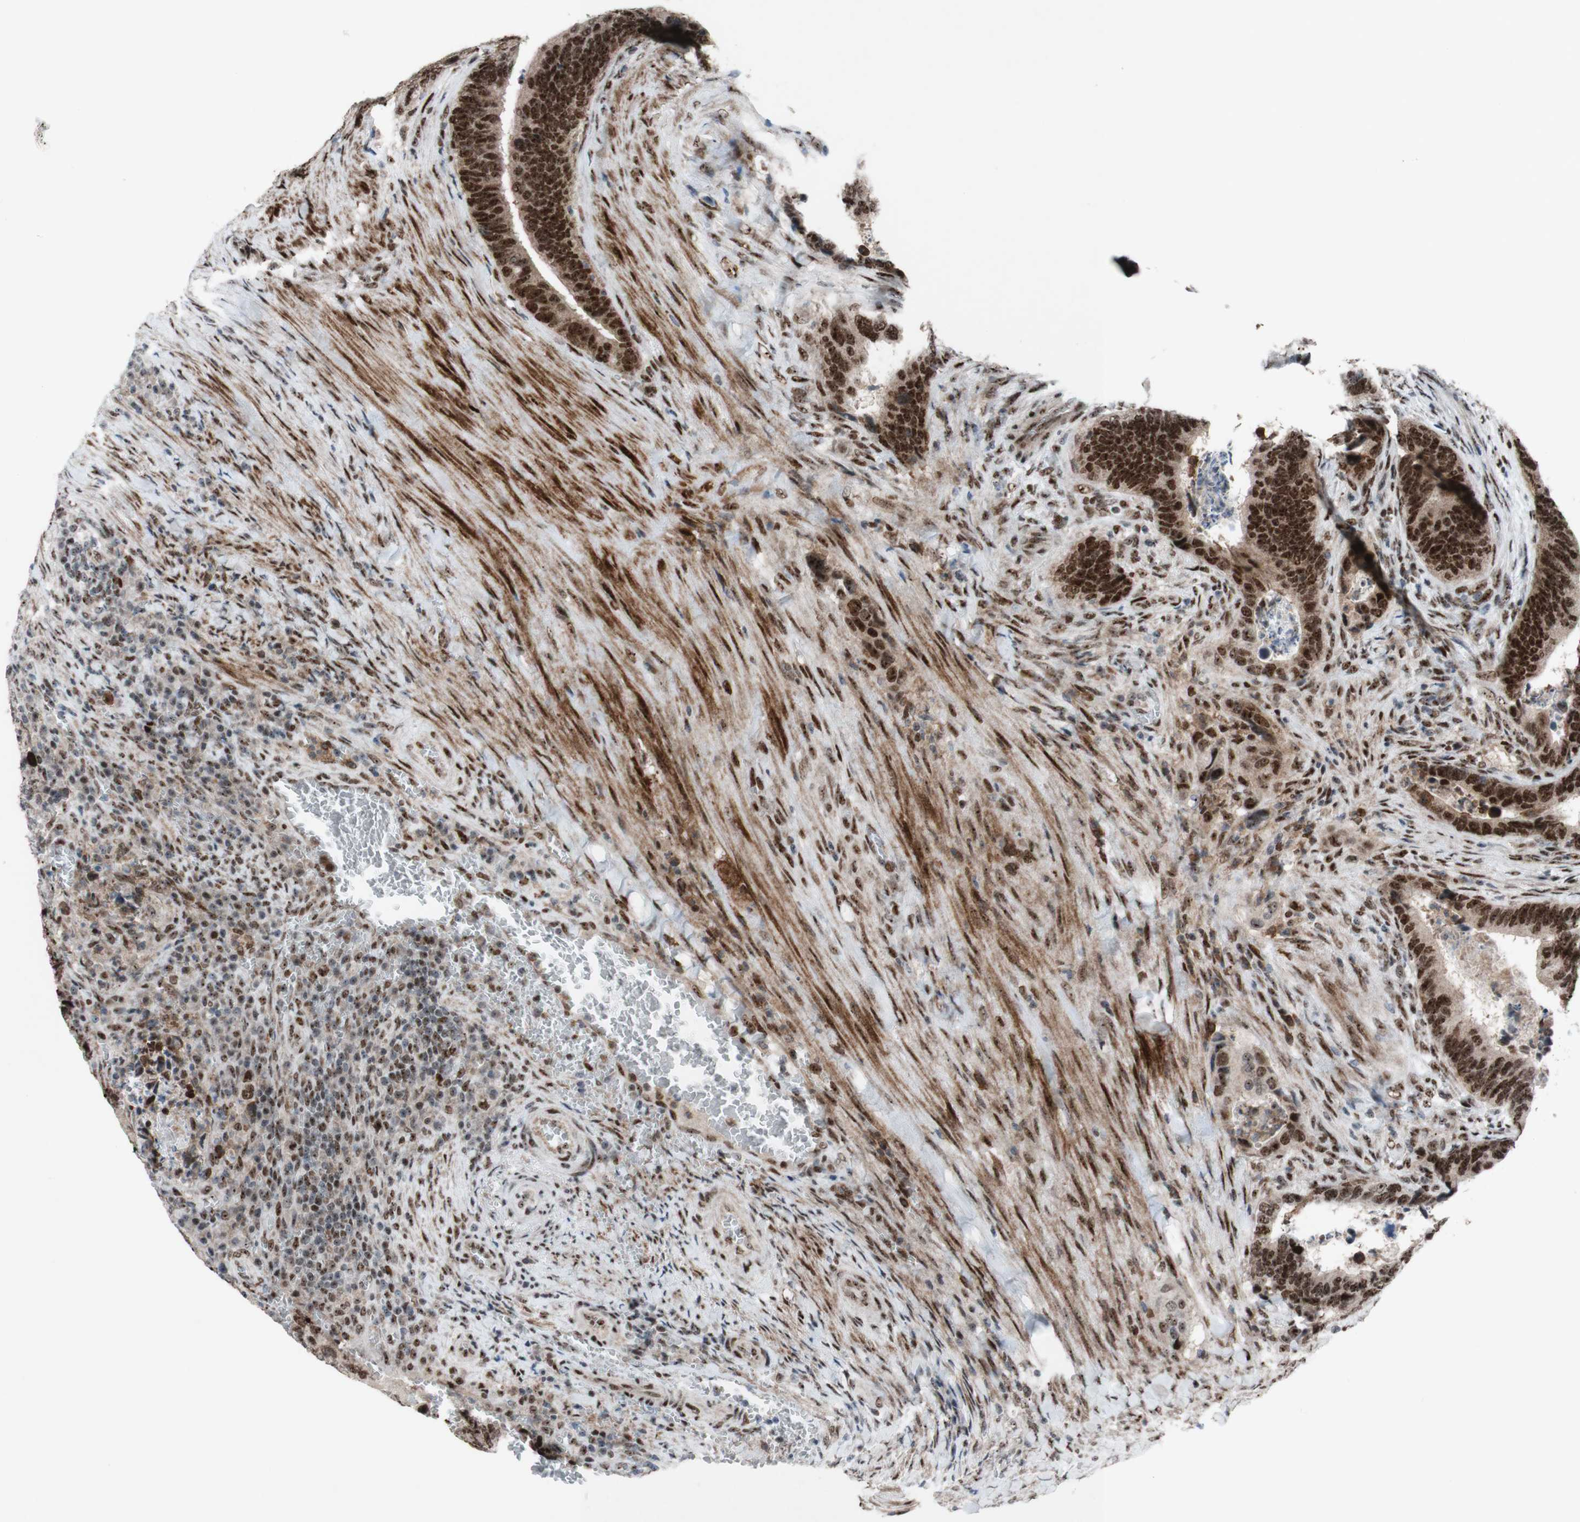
{"staining": {"intensity": "strong", "quantity": ">75%", "location": "nuclear"}, "tissue": "colorectal cancer", "cell_type": "Tumor cells", "image_type": "cancer", "snomed": [{"axis": "morphology", "description": "Adenocarcinoma, NOS"}, {"axis": "topography", "description": "Colon"}], "caption": "Immunohistochemical staining of adenocarcinoma (colorectal) shows high levels of strong nuclear protein staining in approximately >75% of tumor cells. (DAB (3,3'-diaminobenzidine) IHC, brown staining for protein, blue staining for nuclei).", "gene": "POLR1A", "patient": {"sex": "male", "age": 72}}